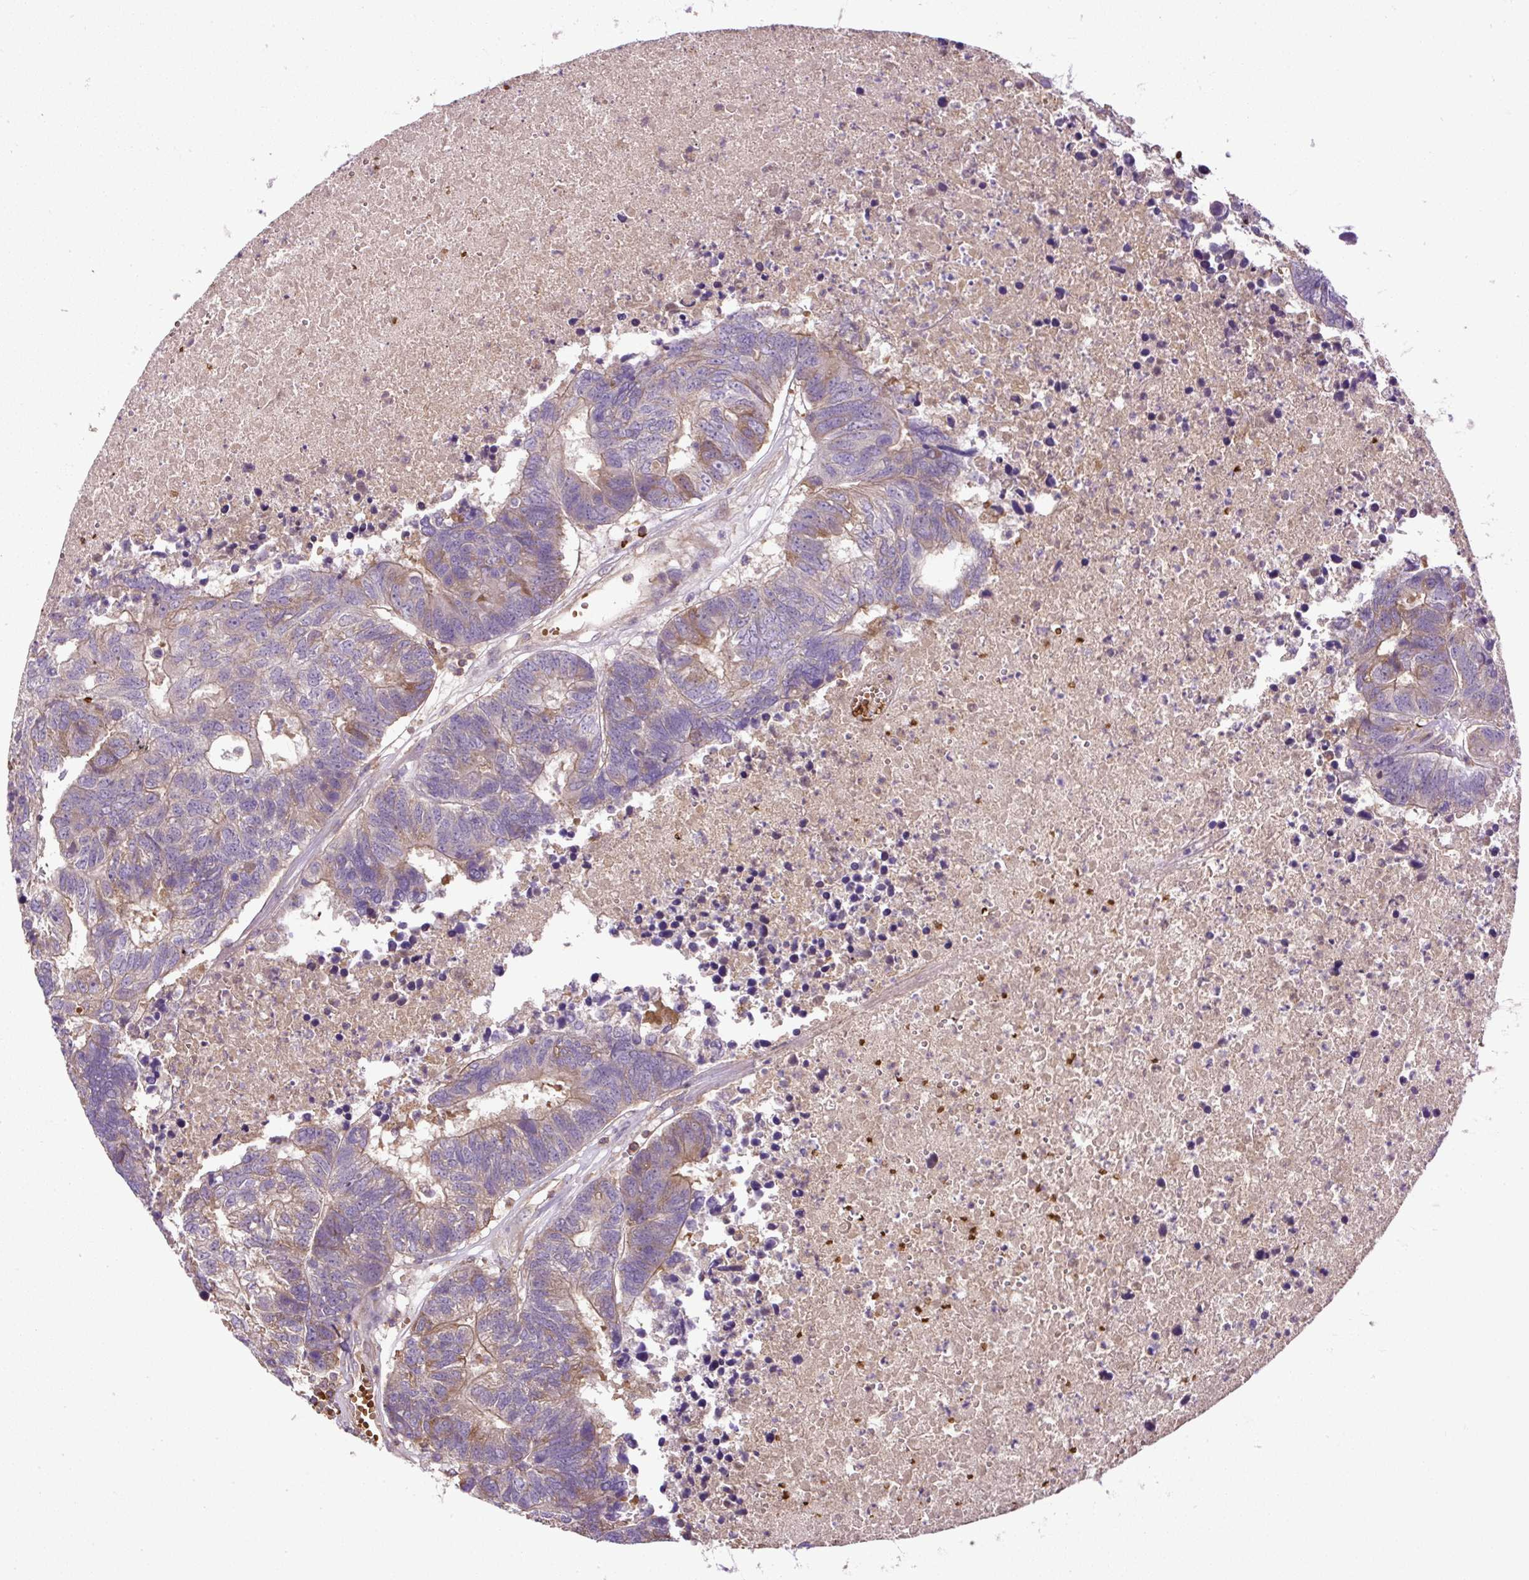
{"staining": {"intensity": "moderate", "quantity": "<25%", "location": "cytoplasmic/membranous"}, "tissue": "colorectal cancer", "cell_type": "Tumor cells", "image_type": "cancer", "snomed": [{"axis": "morphology", "description": "Adenocarcinoma, NOS"}, {"axis": "topography", "description": "Colon"}], "caption": "IHC micrograph of neoplastic tissue: adenocarcinoma (colorectal) stained using immunohistochemistry reveals low levels of moderate protein expression localized specifically in the cytoplasmic/membranous of tumor cells, appearing as a cytoplasmic/membranous brown color.", "gene": "CXCL13", "patient": {"sex": "female", "age": 48}}